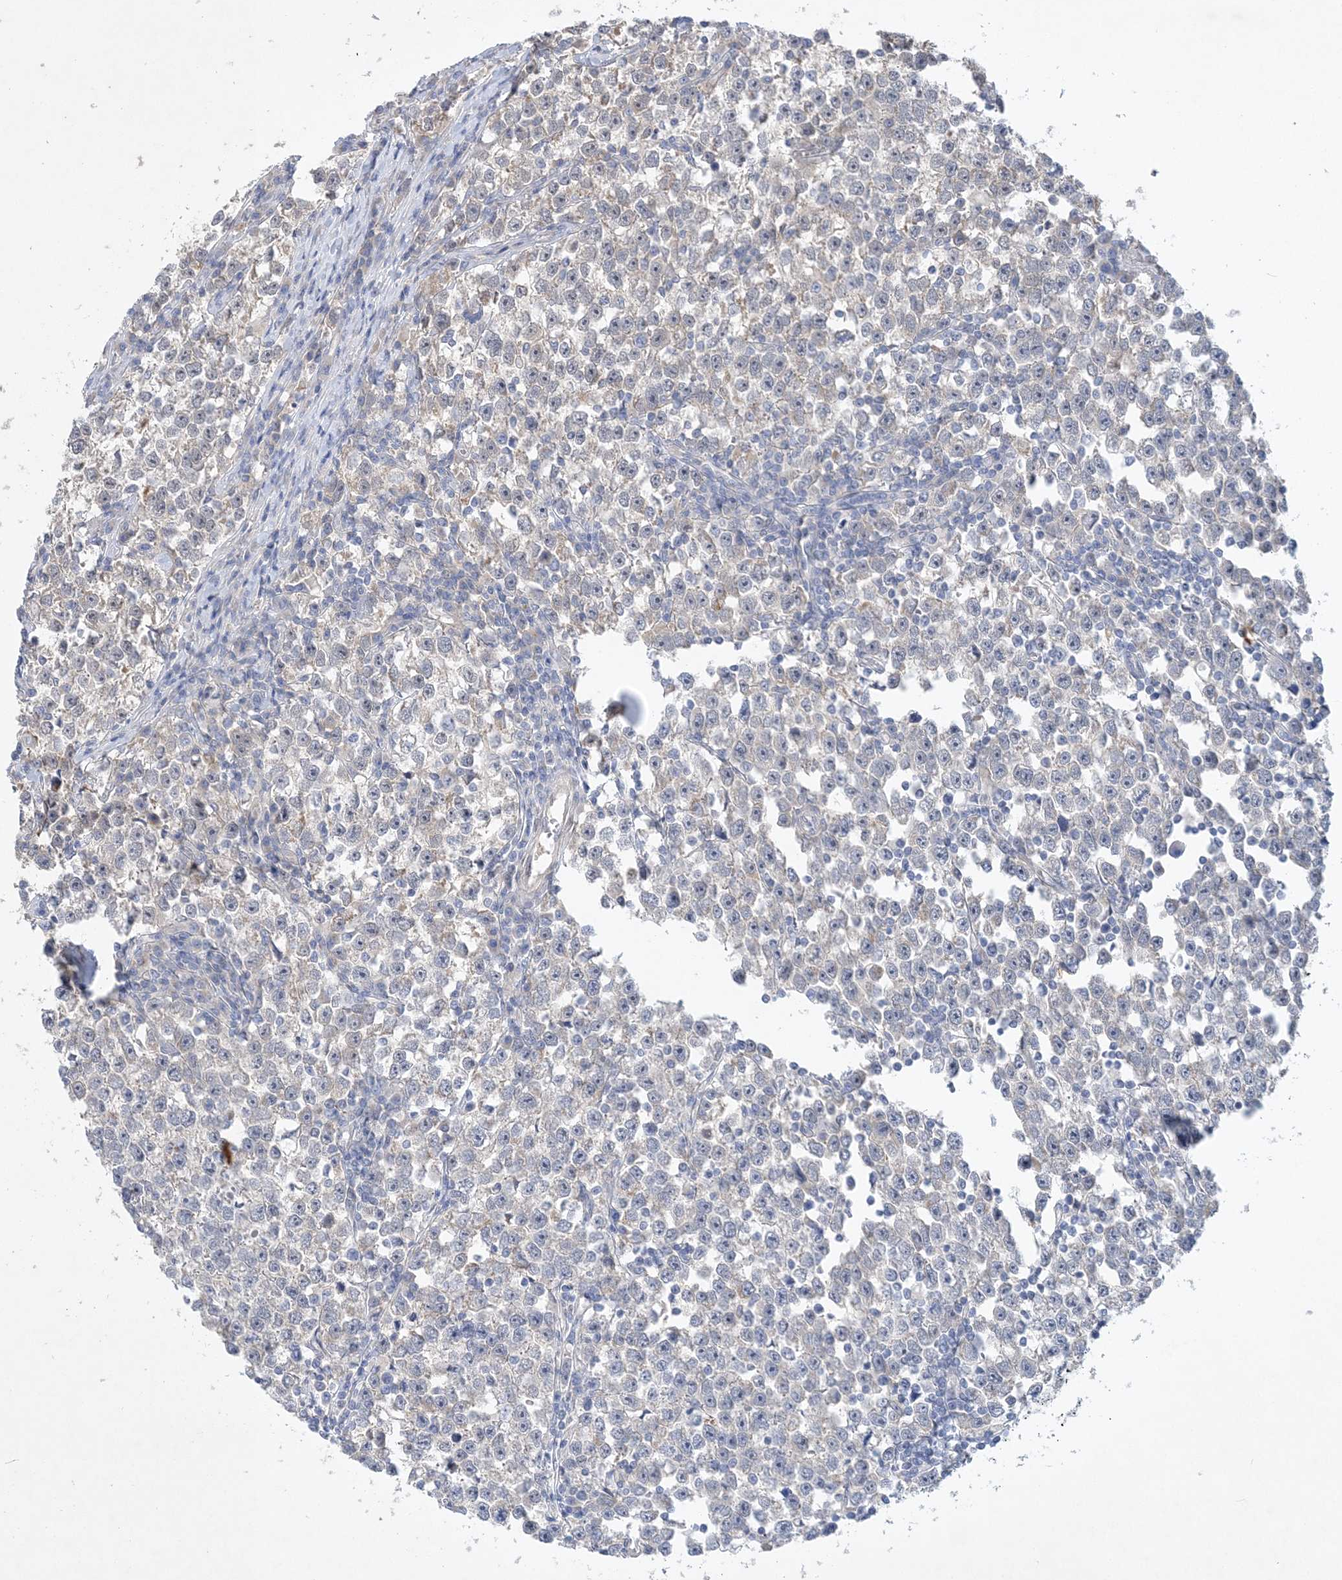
{"staining": {"intensity": "negative", "quantity": "none", "location": "none"}, "tissue": "testis cancer", "cell_type": "Tumor cells", "image_type": "cancer", "snomed": [{"axis": "morphology", "description": "Normal tissue, NOS"}, {"axis": "morphology", "description": "Seminoma, NOS"}, {"axis": "topography", "description": "Testis"}], "caption": "Immunohistochemical staining of human testis cancer reveals no significant positivity in tumor cells. Nuclei are stained in blue.", "gene": "ANKRD35", "patient": {"sex": "male", "age": 43}}